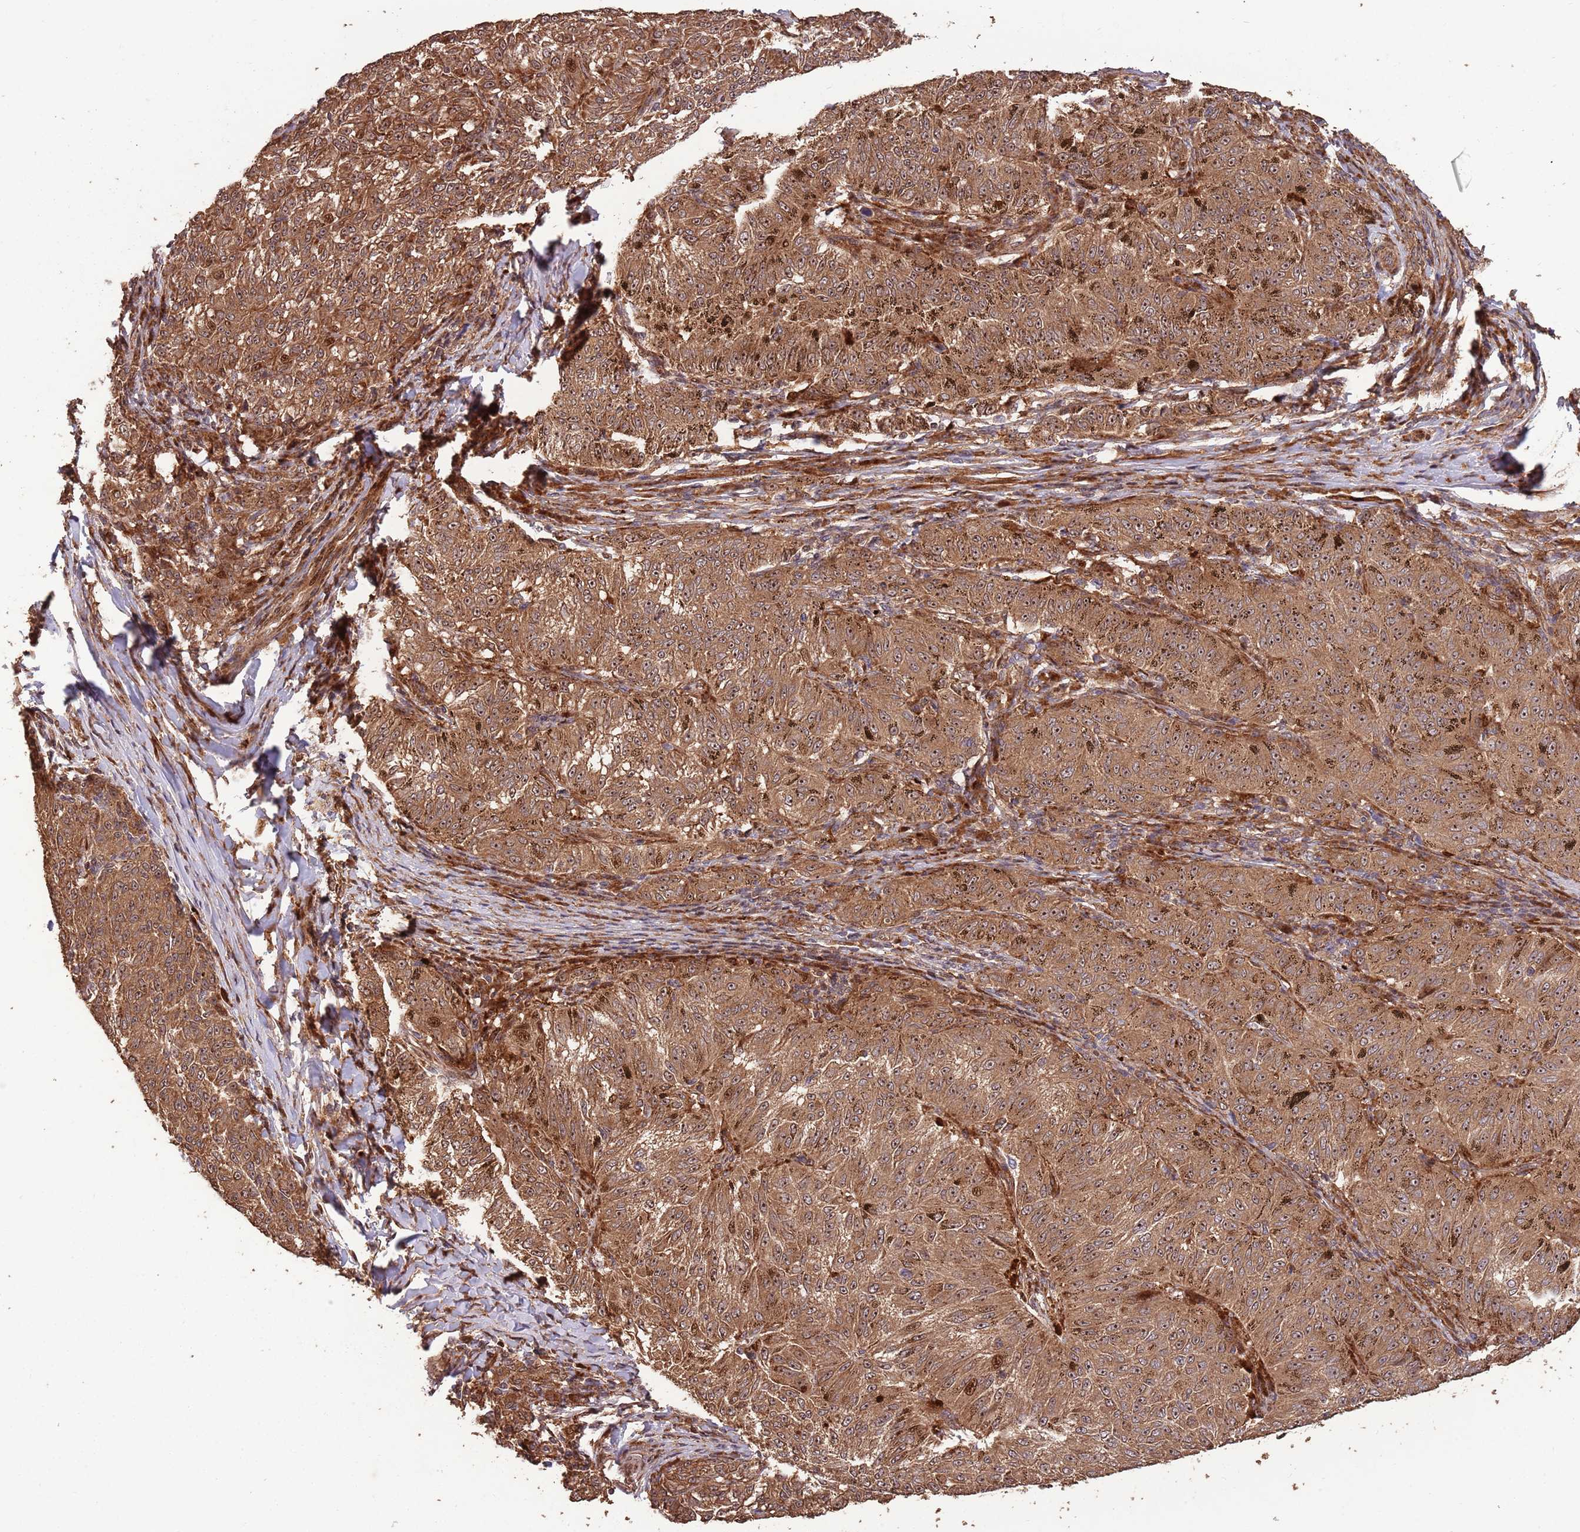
{"staining": {"intensity": "moderate", "quantity": ">75%", "location": "cytoplasmic/membranous,nuclear"}, "tissue": "melanoma", "cell_type": "Tumor cells", "image_type": "cancer", "snomed": [{"axis": "morphology", "description": "Malignant melanoma, NOS"}, {"axis": "topography", "description": "Skin"}], "caption": "High-magnification brightfield microscopy of melanoma stained with DAB (3,3'-diaminobenzidine) (brown) and counterstained with hematoxylin (blue). tumor cells exhibit moderate cytoplasmic/membranous and nuclear expression is appreciated in approximately>75% of cells.", "gene": "ZNF428", "patient": {"sex": "female", "age": 72}}